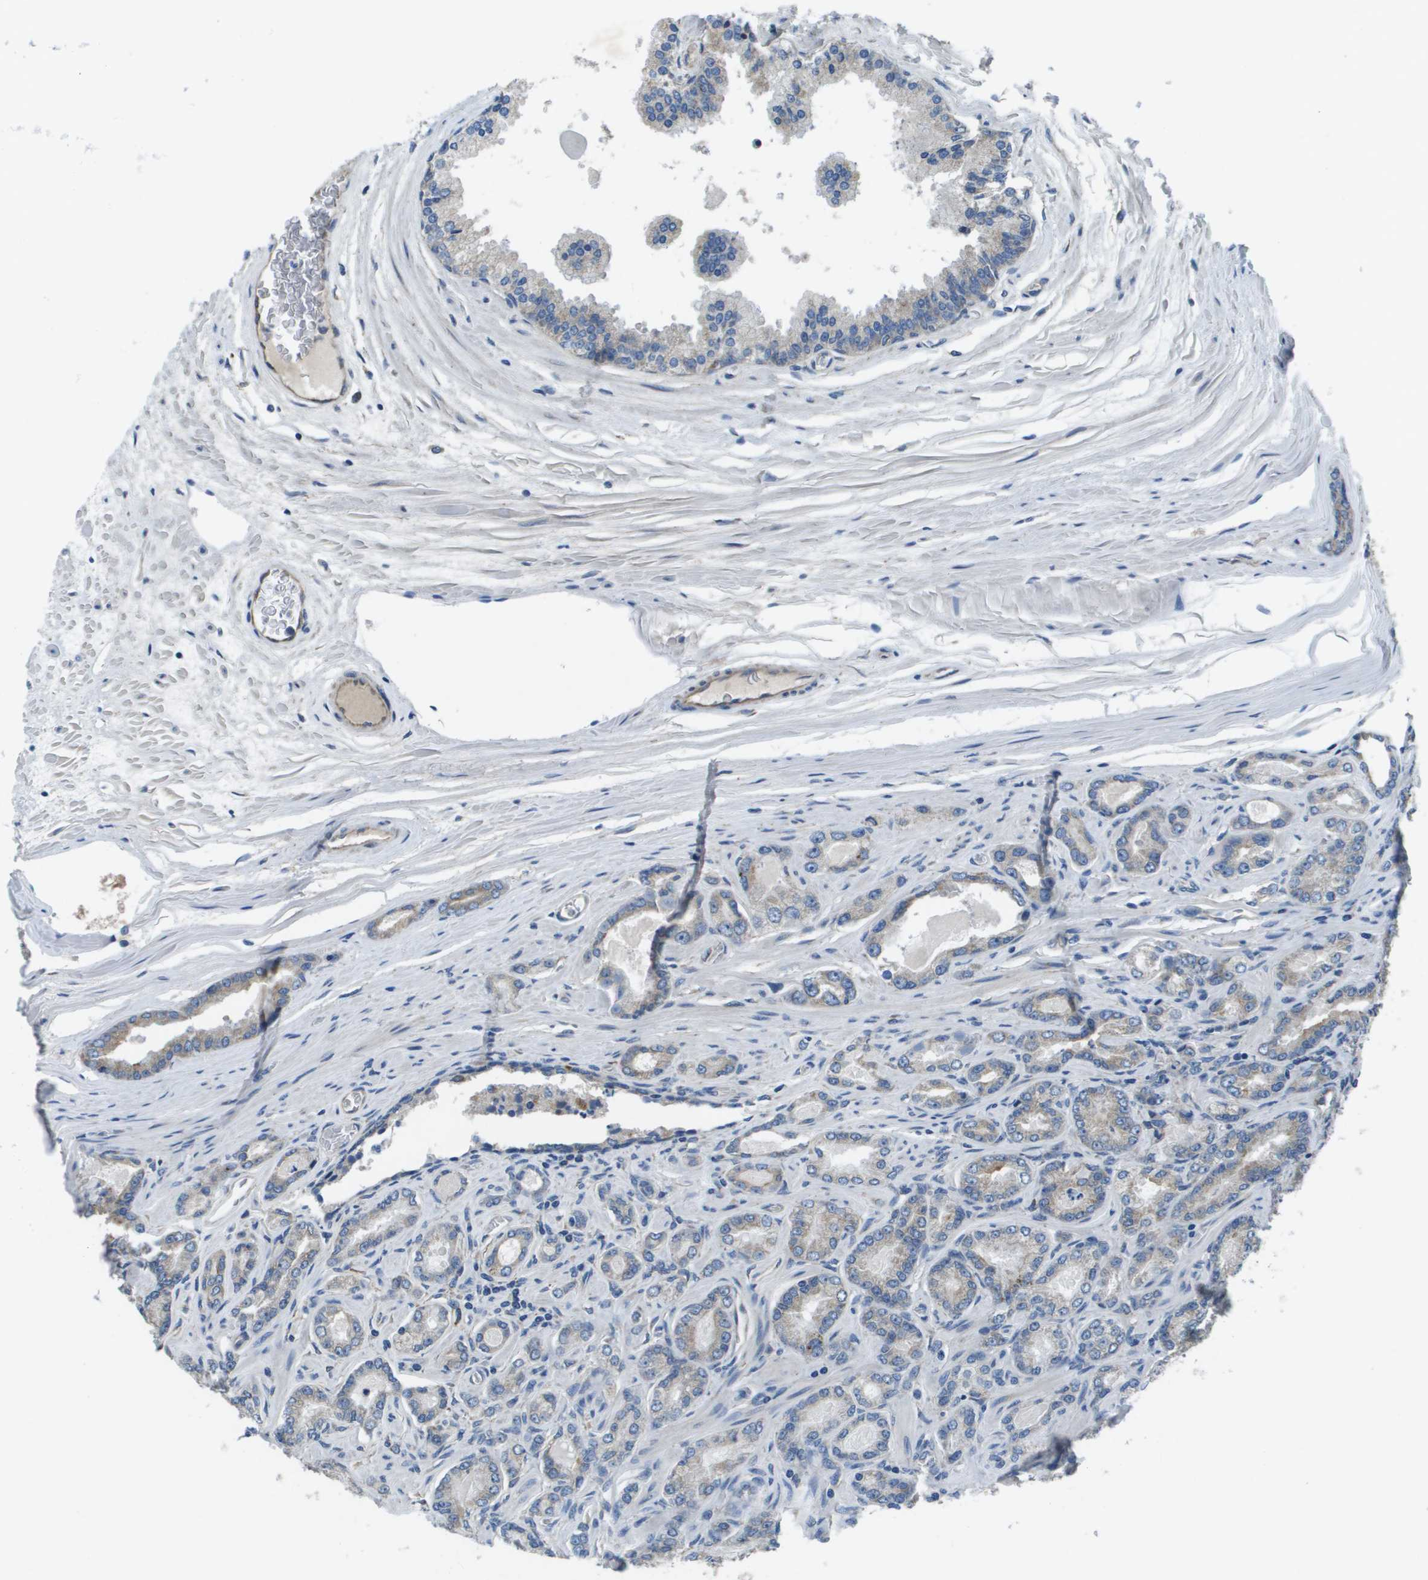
{"staining": {"intensity": "moderate", "quantity": ">75%", "location": "cytoplasmic/membranous"}, "tissue": "prostate cancer", "cell_type": "Tumor cells", "image_type": "cancer", "snomed": [{"axis": "morphology", "description": "Adenocarcinoma, High grade"}, {"axis": "topography", "description": "Prostate"}], "caption": "Human high-grade adenocarcinoma (prostate) stained with a brown dye demonstrates moderate cytoplasmic/membranous positive expression in approximately >75% of tumor cells.", "gene": "CLCN2", "patient": {"sex": "male", "age": 65}}